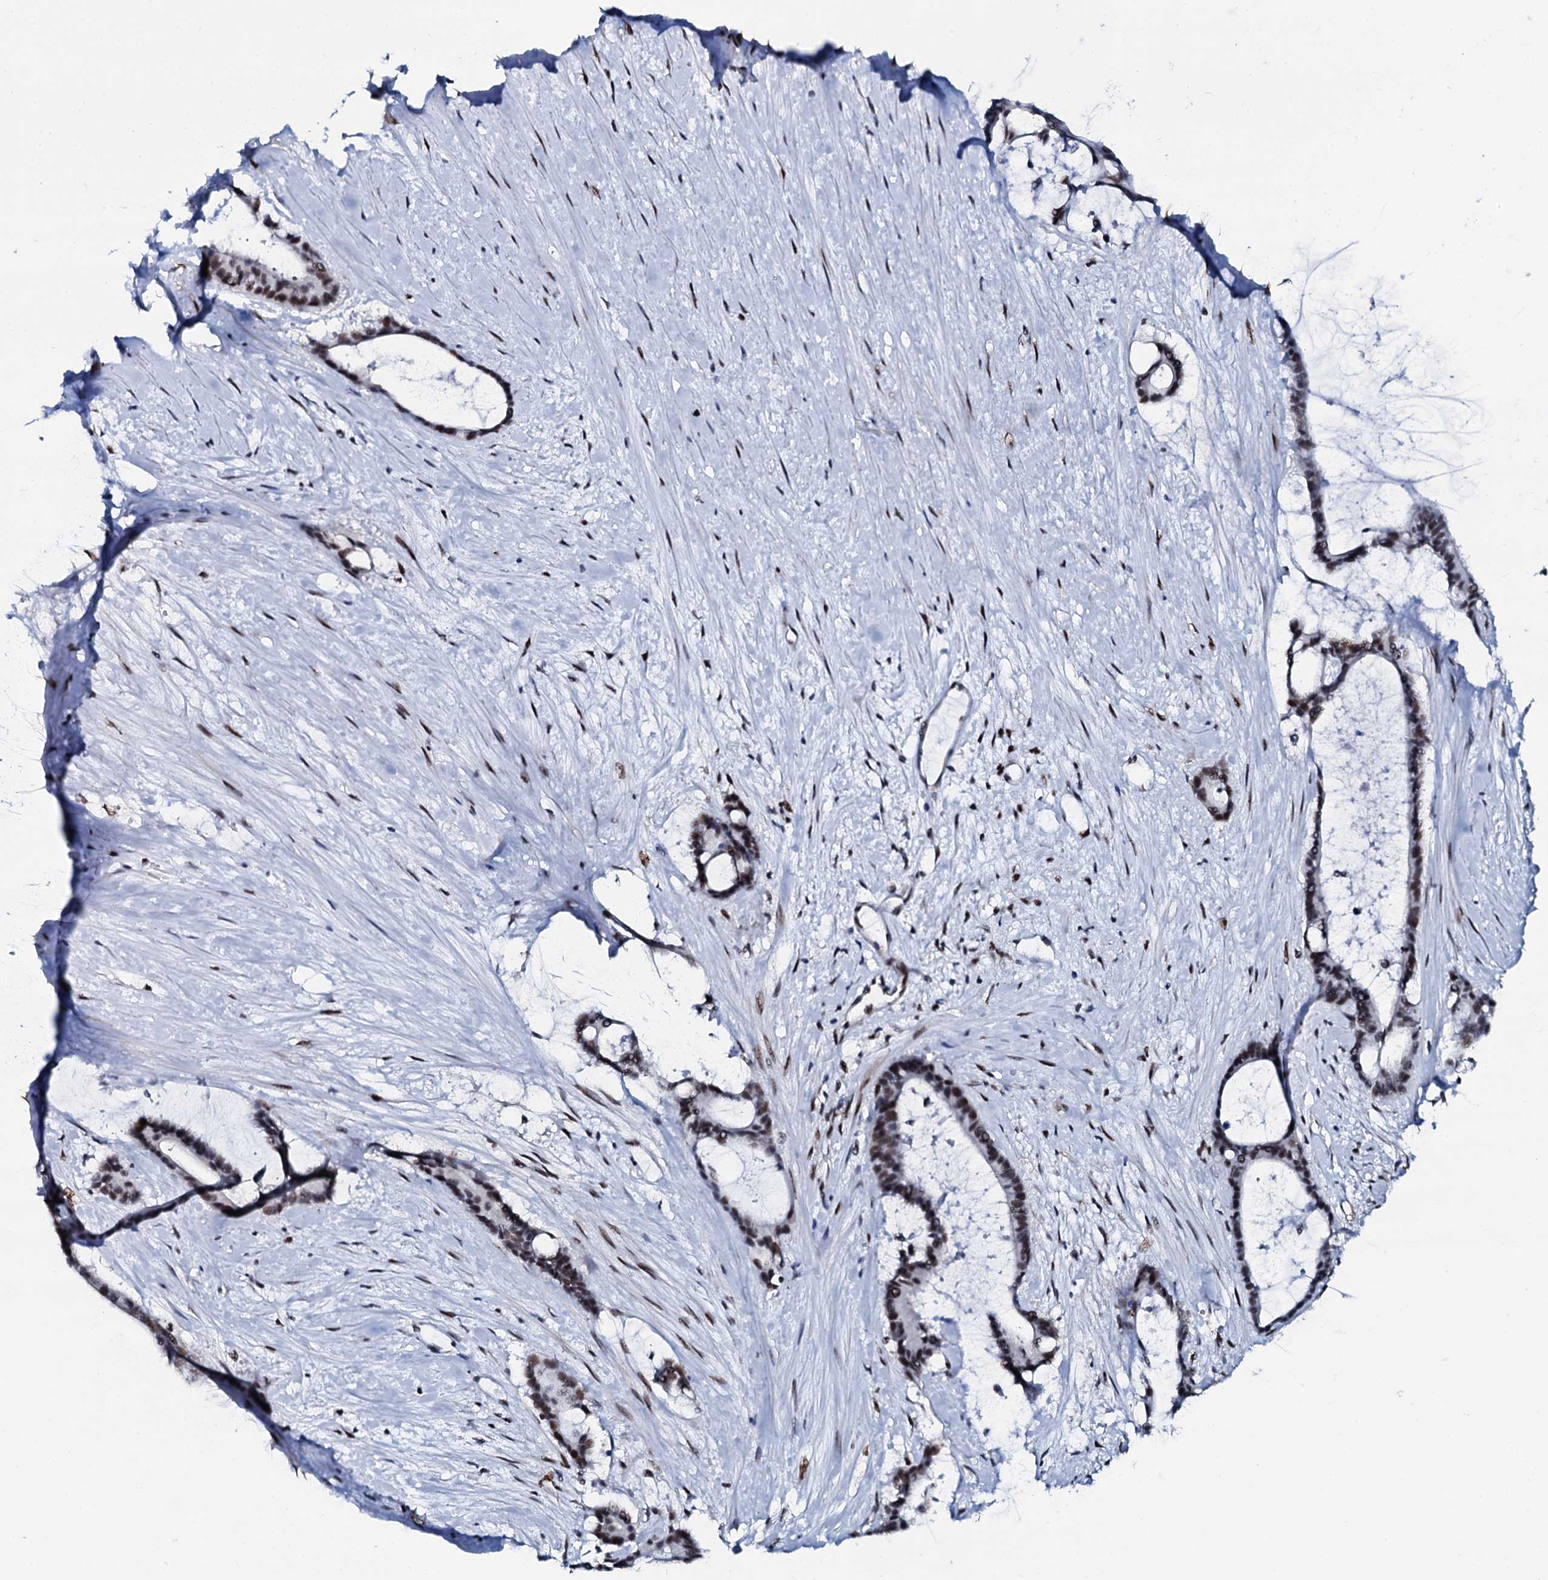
{"staining": {"intensity": "moderate", "quantity": ">75%", "location": "nuclear"}, "tissue": "liver cancer", "cell_type": "Tumor cells", "image_type": "cancer", "snomed": [{"axis": "morphology", "description": "Normal tissue, NOS"}, {"axis": "morphology", "description": "Cholangiocarcinoma"}, {"axis": "topography", "description": "Liver"}, {"axis": "topography", "description": "Peripheral nerve tissue"}], "caption": "A brown stain labels moderate nuclear staining of a protein in human liver cancer (cholangiocarcinoma) tumor cells.", "gene": "NKAPD1", "patient": {"sex": "female", "age": 73}}